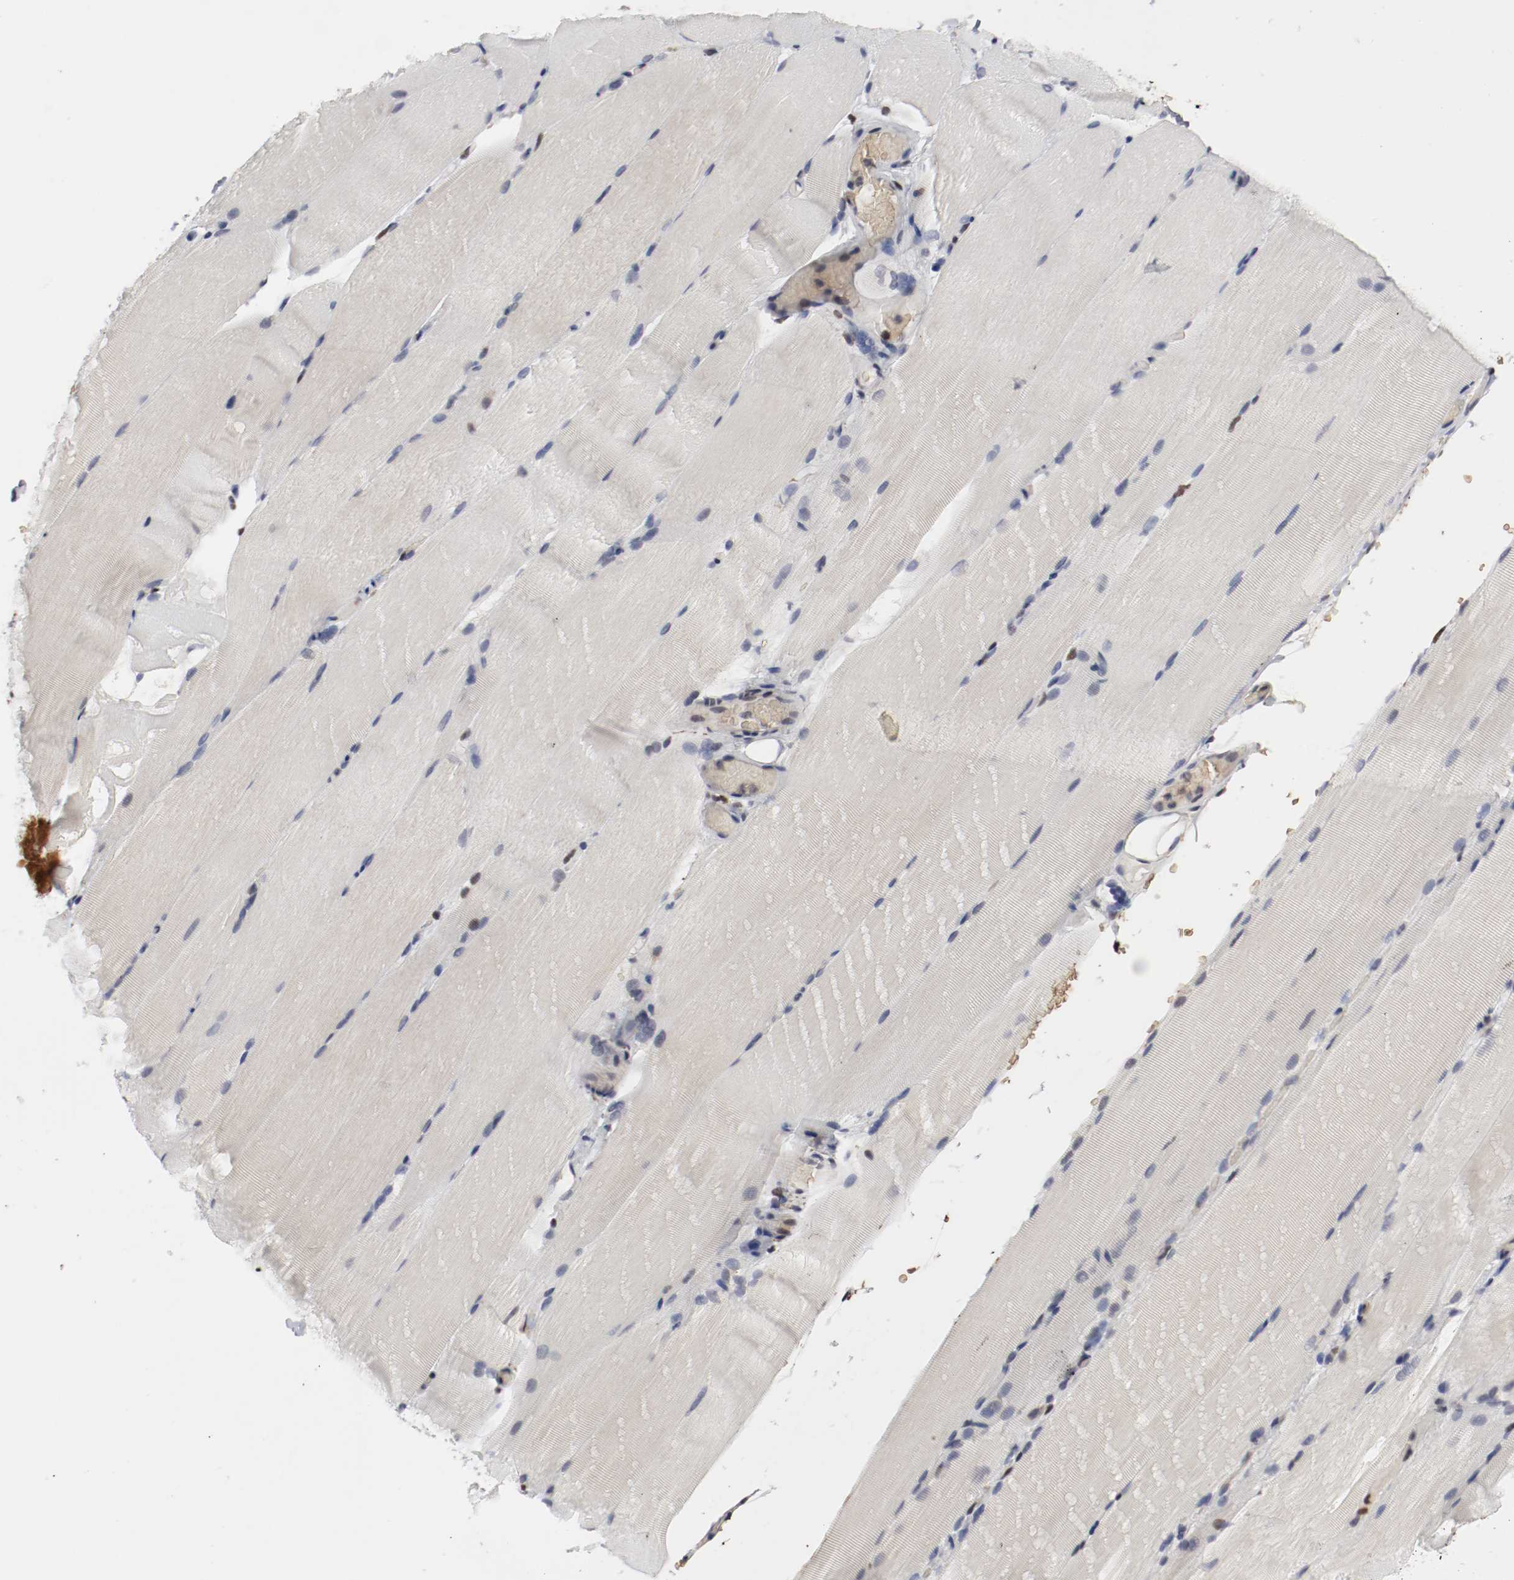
{"staining": {"intensity": "negative", "quantity": "none", "location": "none"}, "tissue": "skeletal muscle", "cell_type": "Myocytes", "image_type": "normal", "snomed": [{"axis": "morphology", "description": "Normal tissue, NOS"}, {"axis": "topography", "description": "Skeletal muscle"}, {"axis": "topography", "description": "Parathyroid gland"}], "caption": "Skeletal muscle stained for a protein using immunohistochemistry reveals no expression myocytes.", "gene": "JUND", "patient": {"sex": "female", "age": 37}}